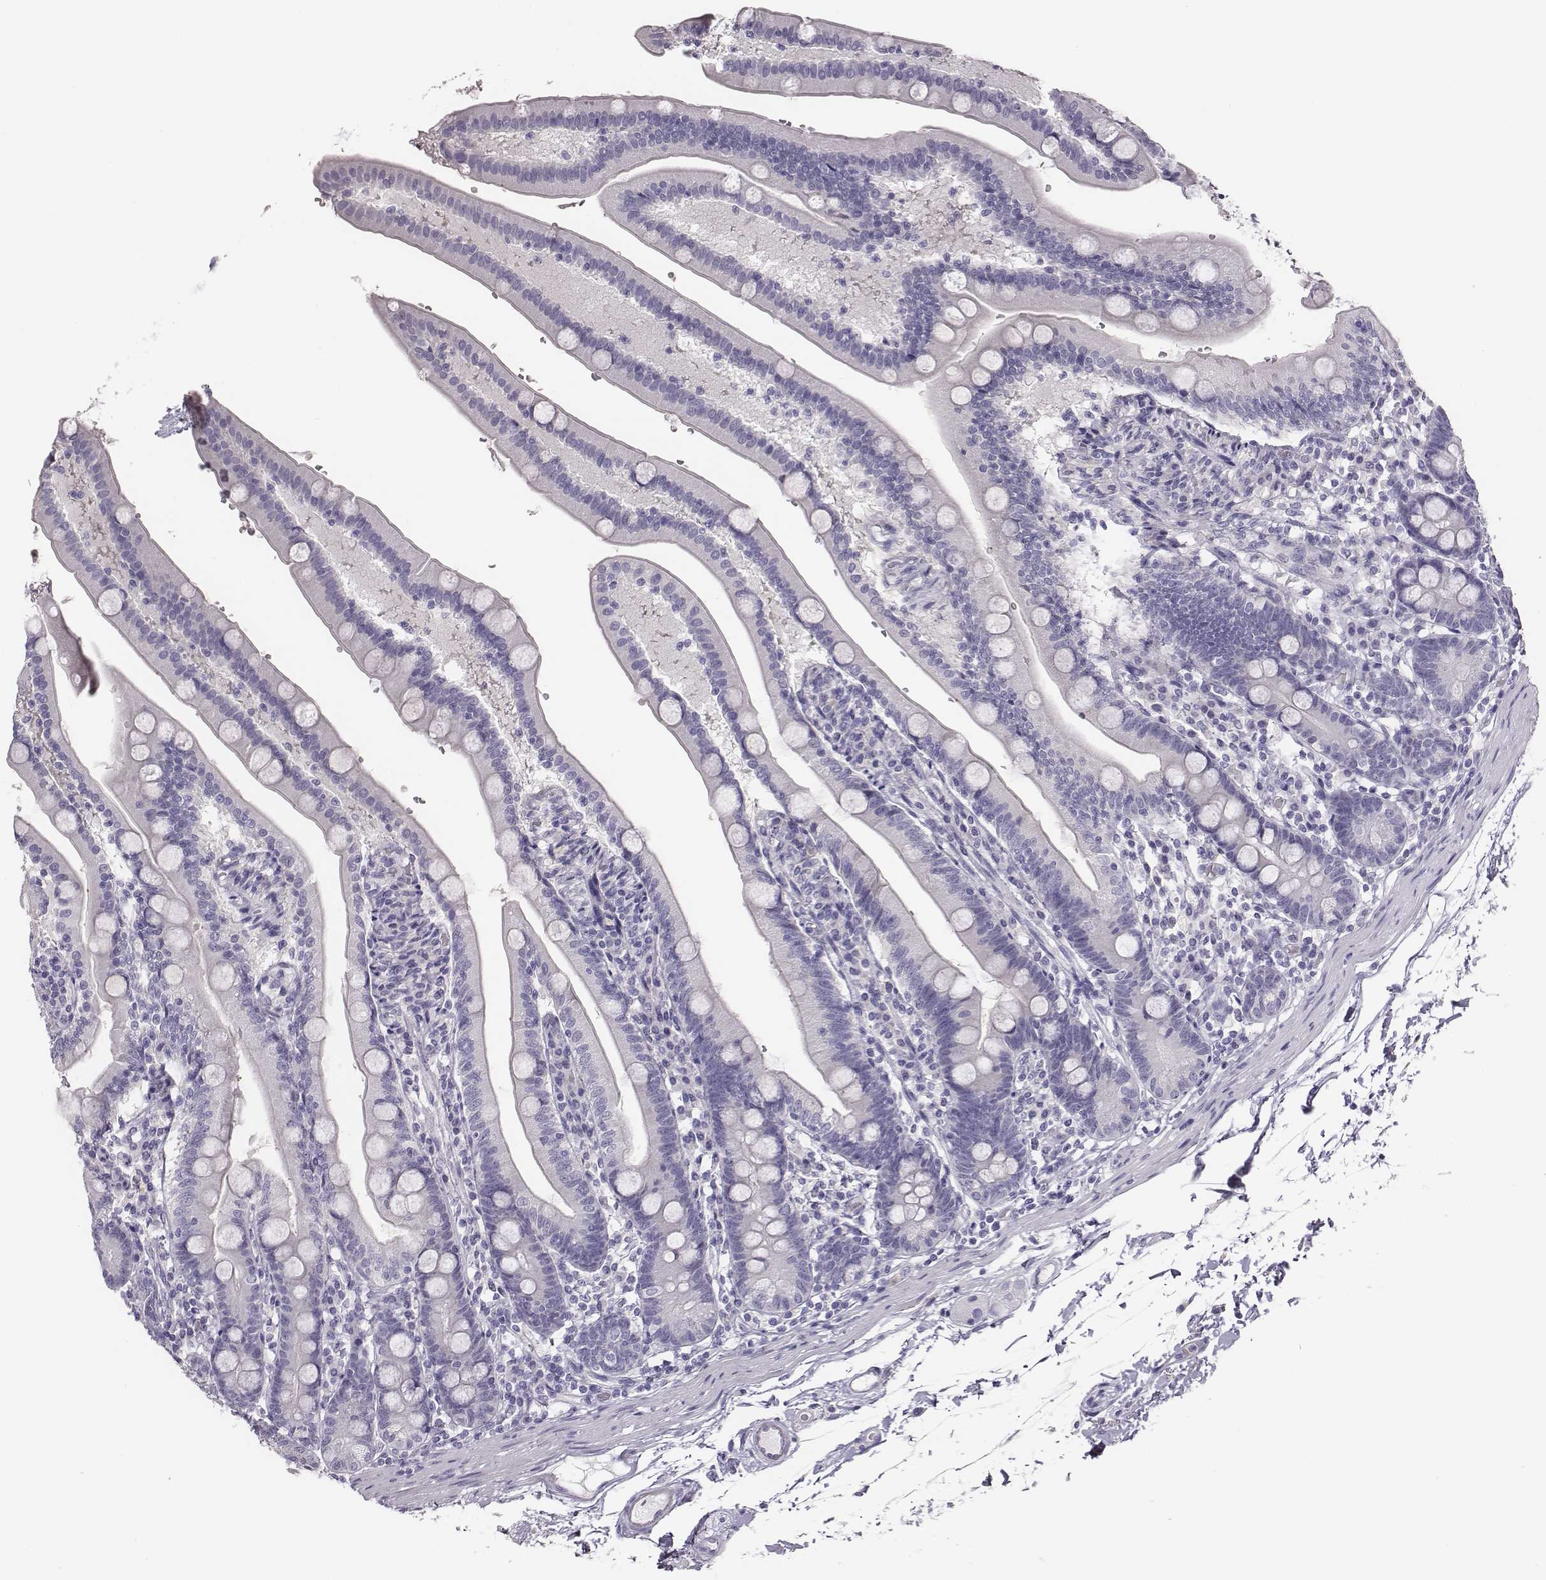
{"staining": {"intensity": "negative", "quantity": "none", "location": "none"}, "tissue": "duodenum", "cell_type": "Glandular cells", "image_type": "normal", "snomed": [{"axis": "morphology", "description": "Normal tissue, NOS"}, {"axis": "topography", "description": "Duodenum"}], "caption": "Immunohistochemical staining of normal duodenum exhibits no significant expression in glandular cells. (DAB (3,3'-diaminobenzidine) immunohistochemistry, high magnification).", "gene": "ENSG00000290147", "patient": {"sex": "female", "age": 67}}